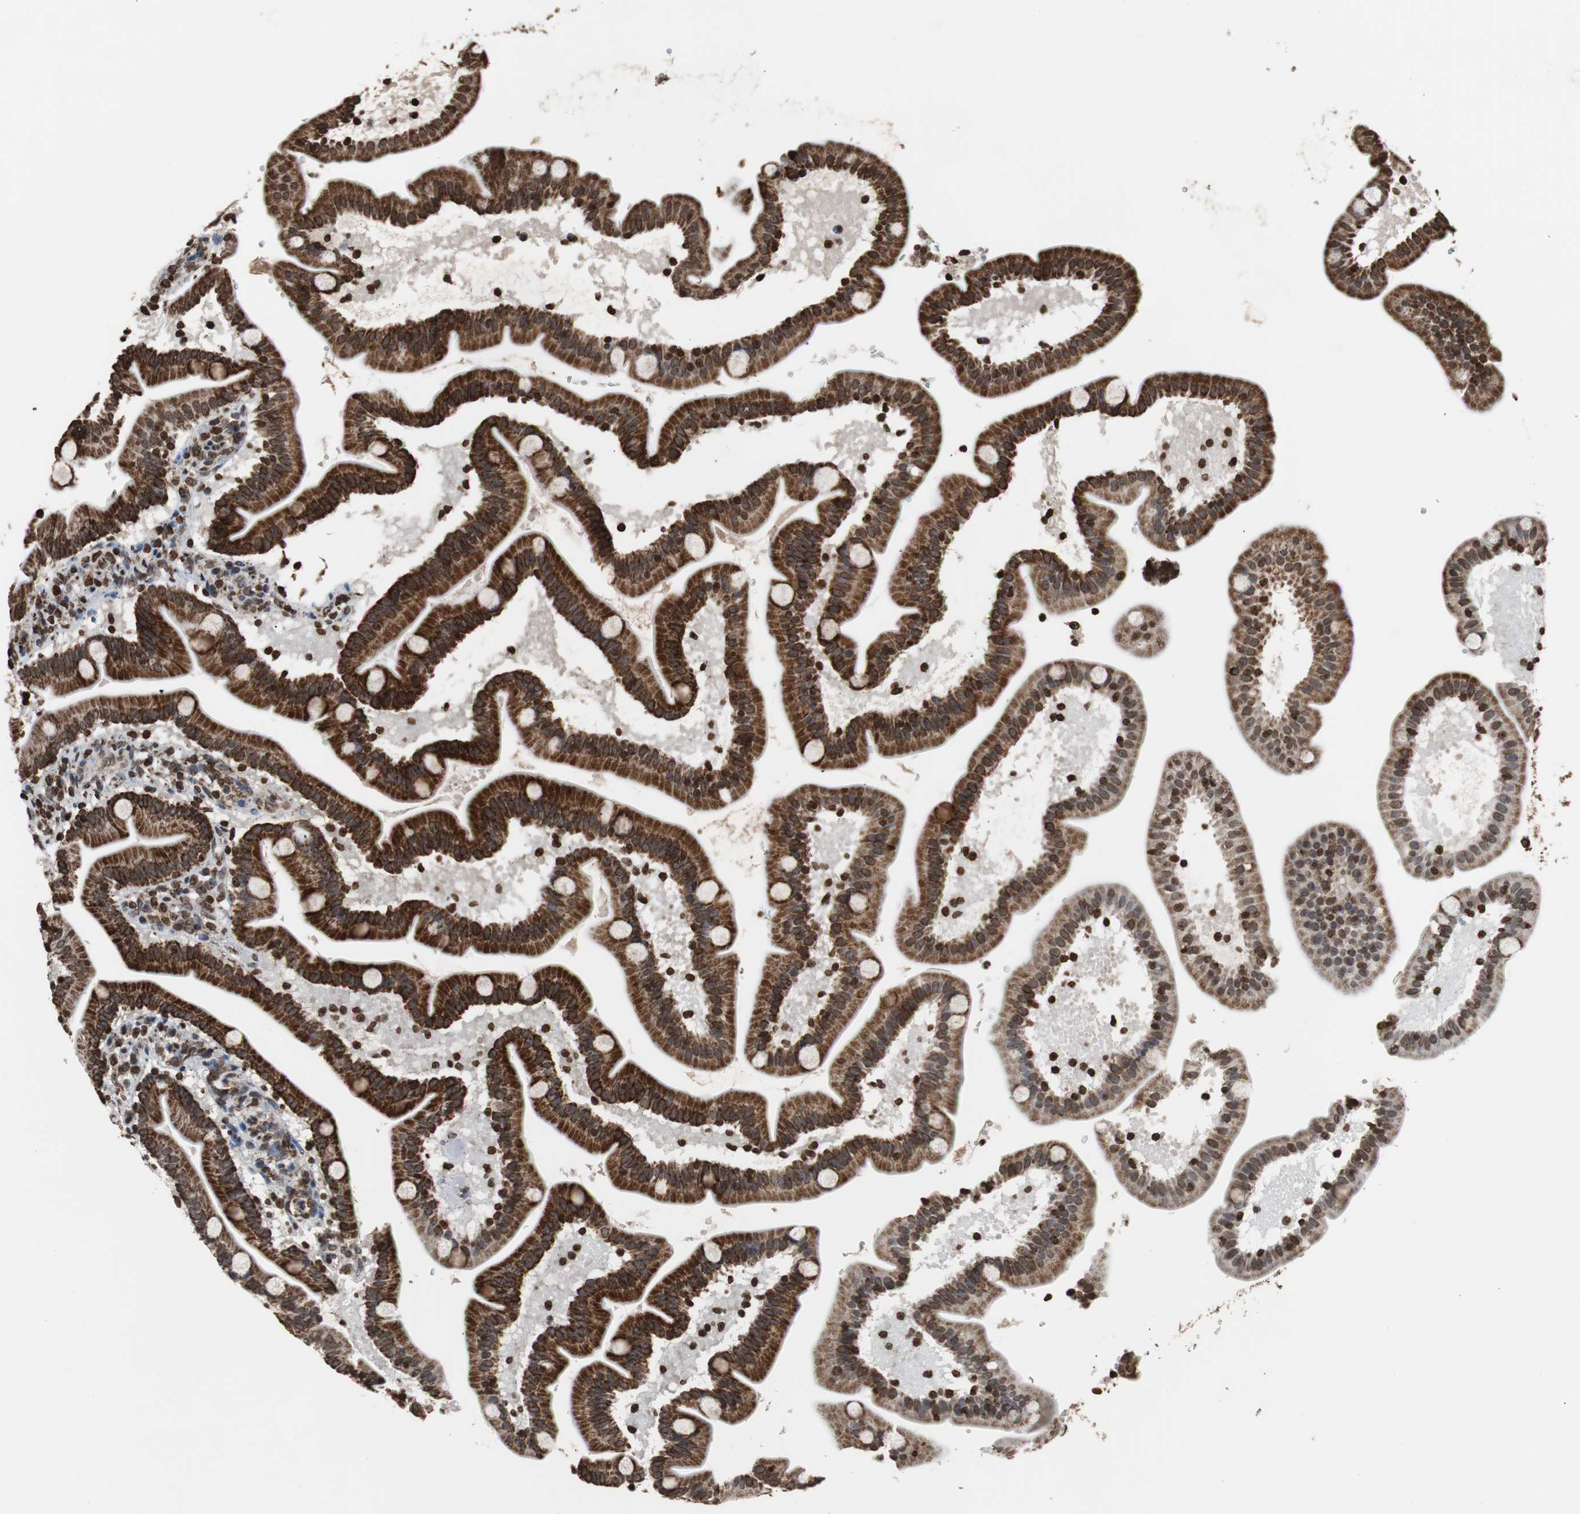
{"staining": {"intensity": "strong", "quantity": ">75%", "location": "cytoplasmic/membranous"}, "tissue": "duodenum", "cell_type": "Glandular cells", "image_type": "normal", "snomed": [{"axis": "morphology", "description": "Normal tissue, NOS"}, {"axis": "topography", "description": "Duodenum"}], "caption": "IHC of benign duodenum displays high levels of strong cytoplasmic/membranous staining in approximately >75% of glandular cells. The protein is stained brown, and the nuclei are stained in blue (DAB (3,3'-diaminobenzidine) IHC with brightfield microscopy, high magnification).", "gene": "HSPA9", "patient": {"sex": "male", "age": 54}}